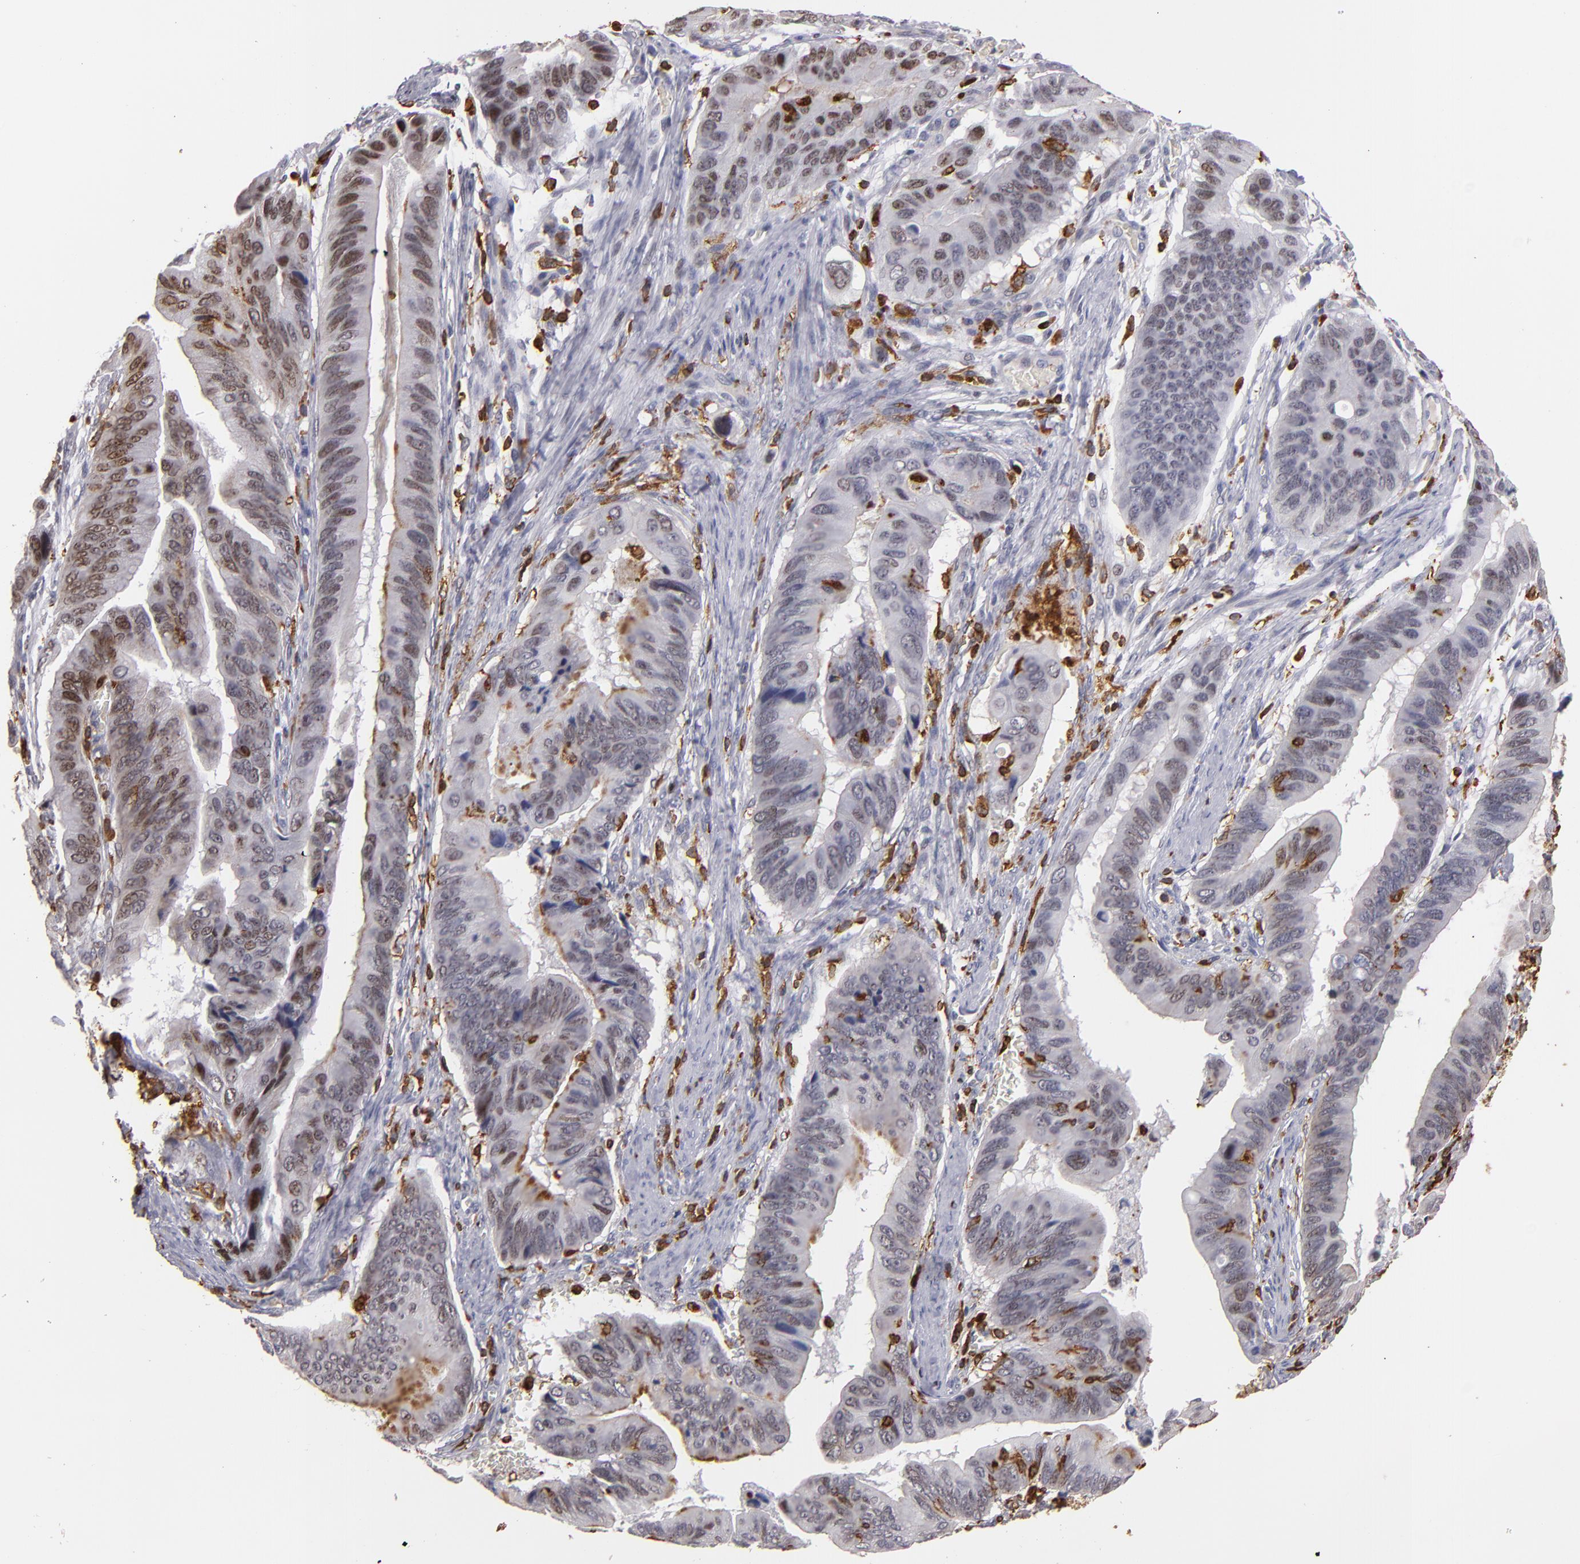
{"staining": {"intensity": "weak", "quantity": "25%-75%", "location": "nuclear"}, "tissue": "stomach cancer", "cell_type": "Tumor cells", "image_type": "cancer", "snomed": [{"axis": "morphology", "description": "Adenocarcinoma, NOS"}, {"axis": "topography", "description": "Stomach, upper"}], "caption": "Adenocarcinoma (stomach) stained with a protein marker shows weak staining in tumor cells.", "gene": "WAS", "patient": {"sex": "male", "age": 80}}